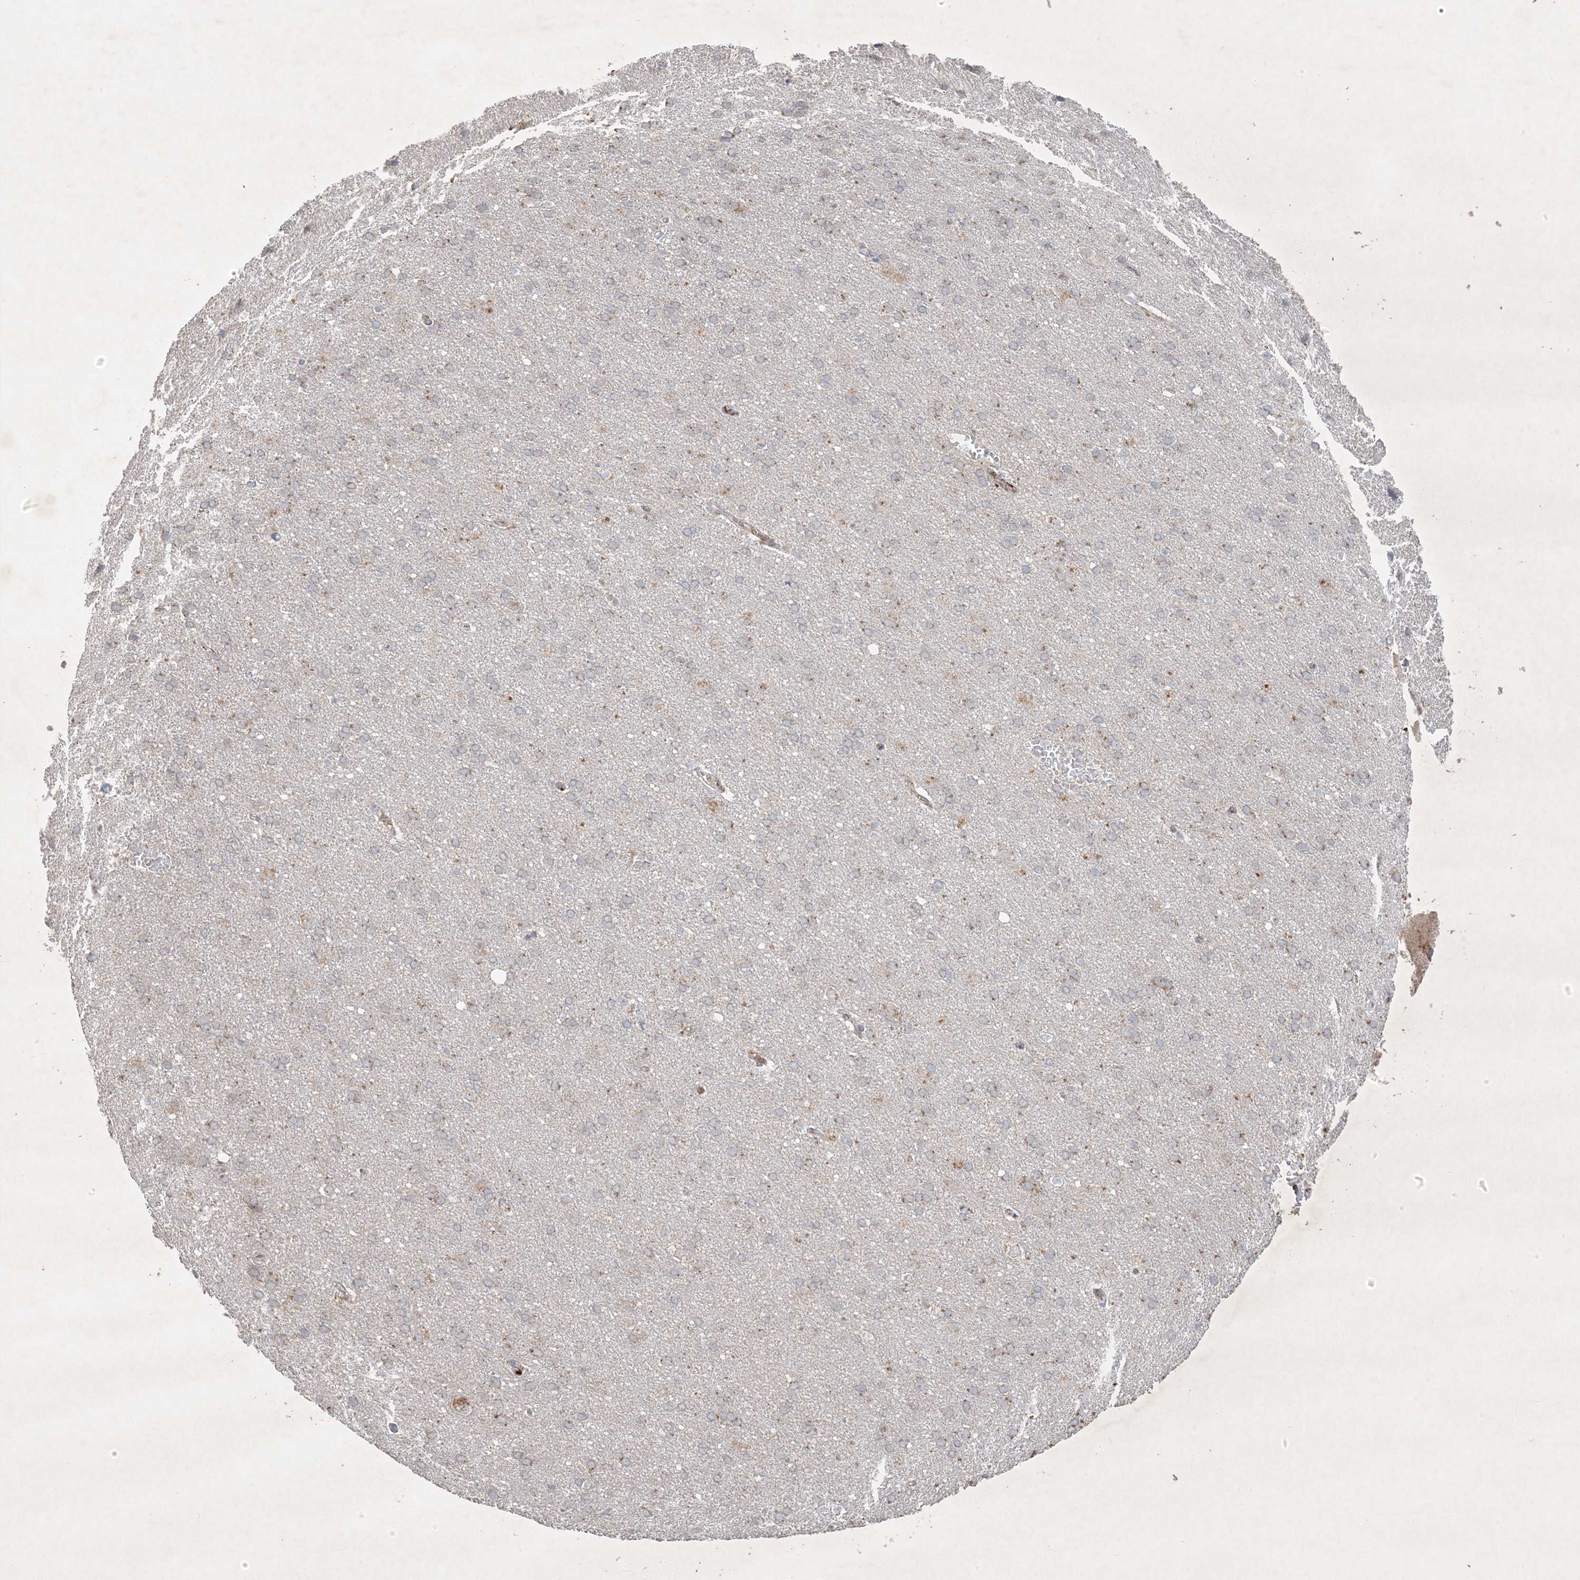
{"staining": {"intensity": "moderate", "quantity": "25%-75%", "location": "cytoplasmic/membranous"}, "tissue": "cerebral cortex", "cell_type": "Endothelial cells", "image_type": "normal", "snomed": [{"axis": "morphology", "description": "Normal tissue, NOS"}, {"axis": "topography", "description": "Cerebral cortex"}], "caption": "Moderate cytoplasmic/membranous expression is seen in about 25%-75% of endothelial cells in normal cerebral cortex.", "gene": "PRSS36", "patient": {"sex": "male", "age": 62}}